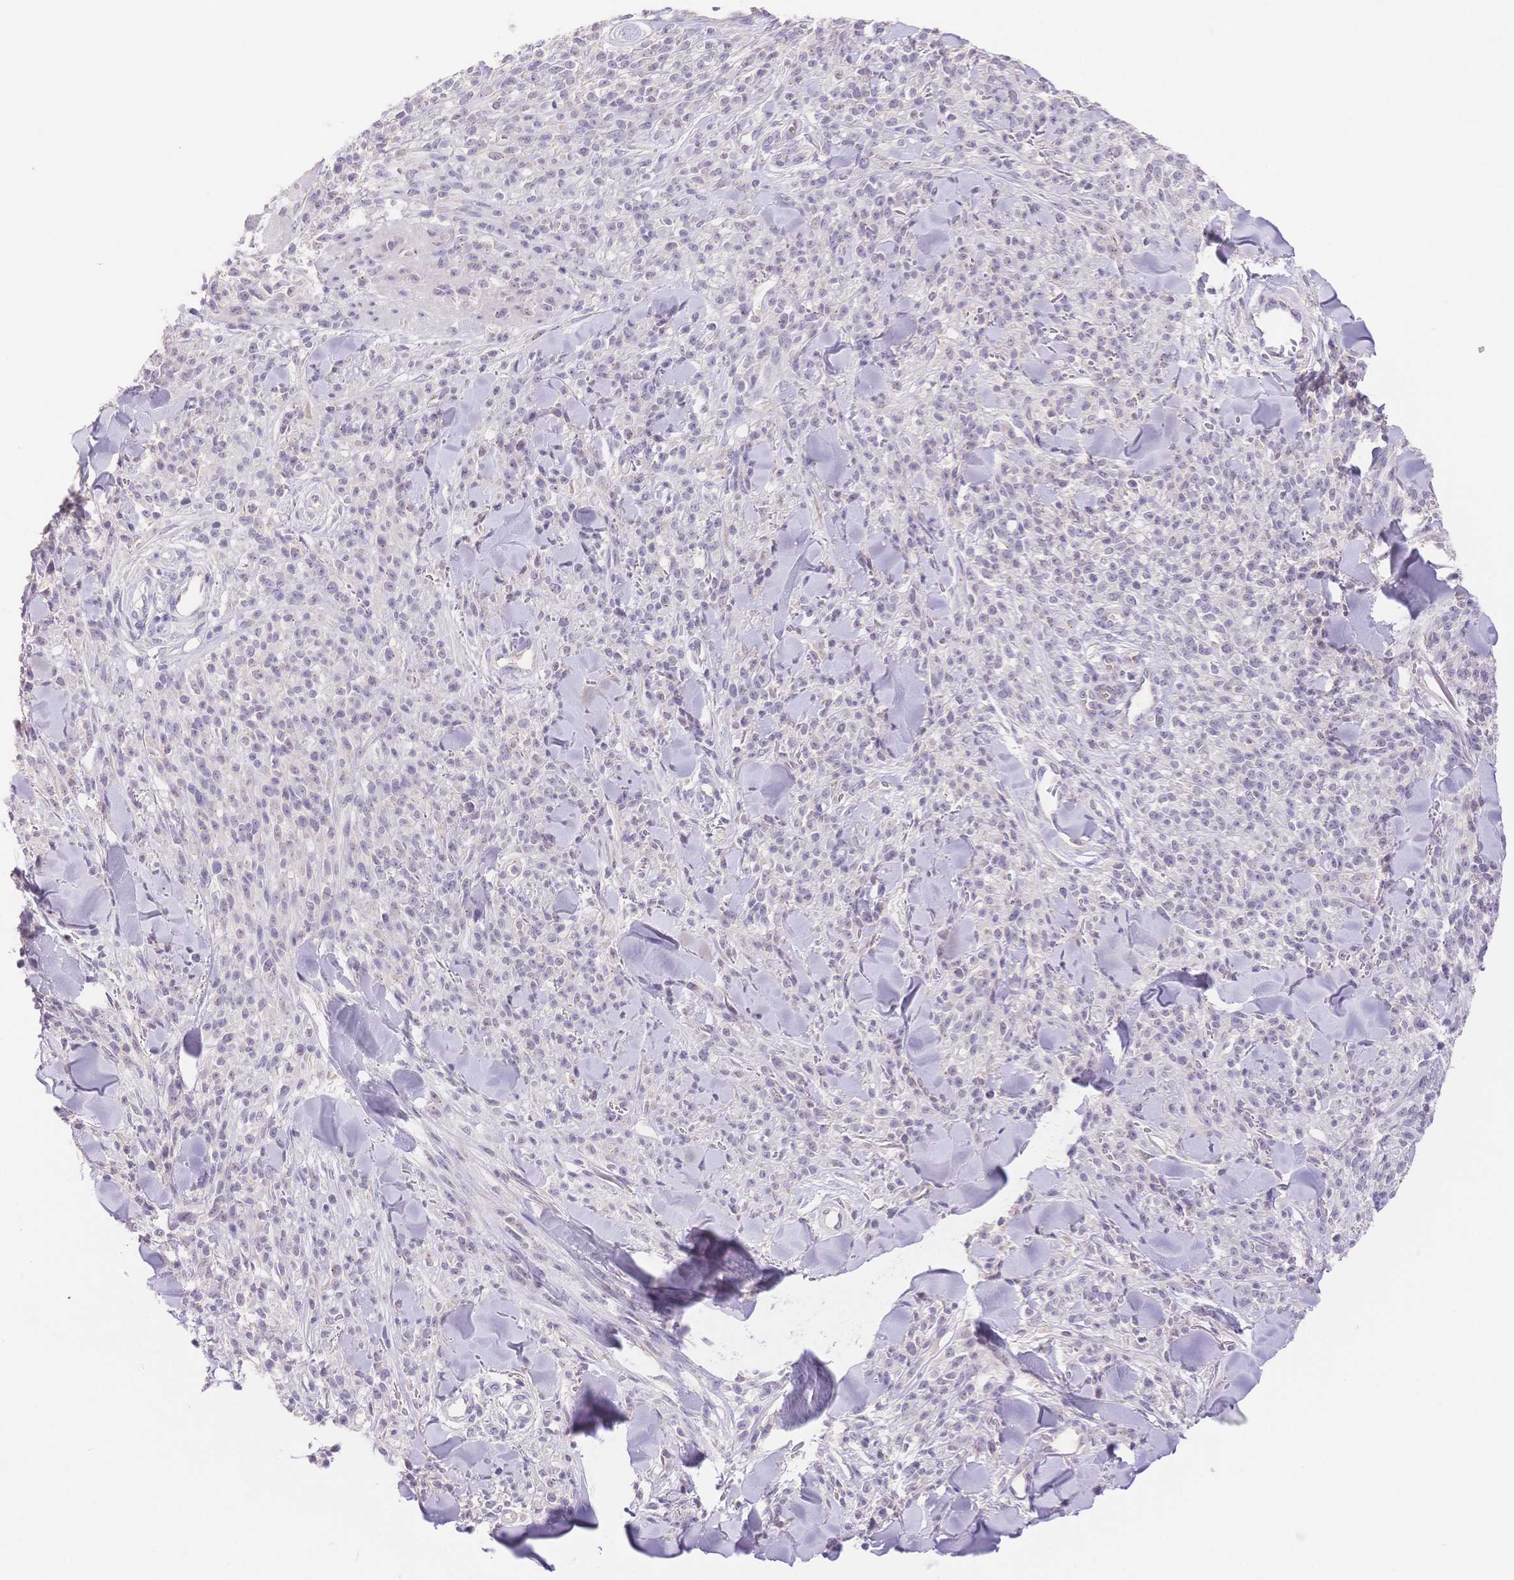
{"staining": {"intensity": "negative", "quantity": "none", "location": "none"}, "tissue": "melanoma", "cell_type": "Tumor cells", "image_type": "cancer", "snomed": [{"axis": "morphology", "description": "Malignant melanoma, NOS"}, {"axis": "topography", "description": "Skin"}, {"axis": "topography", "description": "Skin of trunk"}], "caption": "Melanoma was stained to show a protein in brown. There is no significant positivity in tumor cells.", "gene": "MYOM1", "patient": {"sex": "male", "age": 74}}